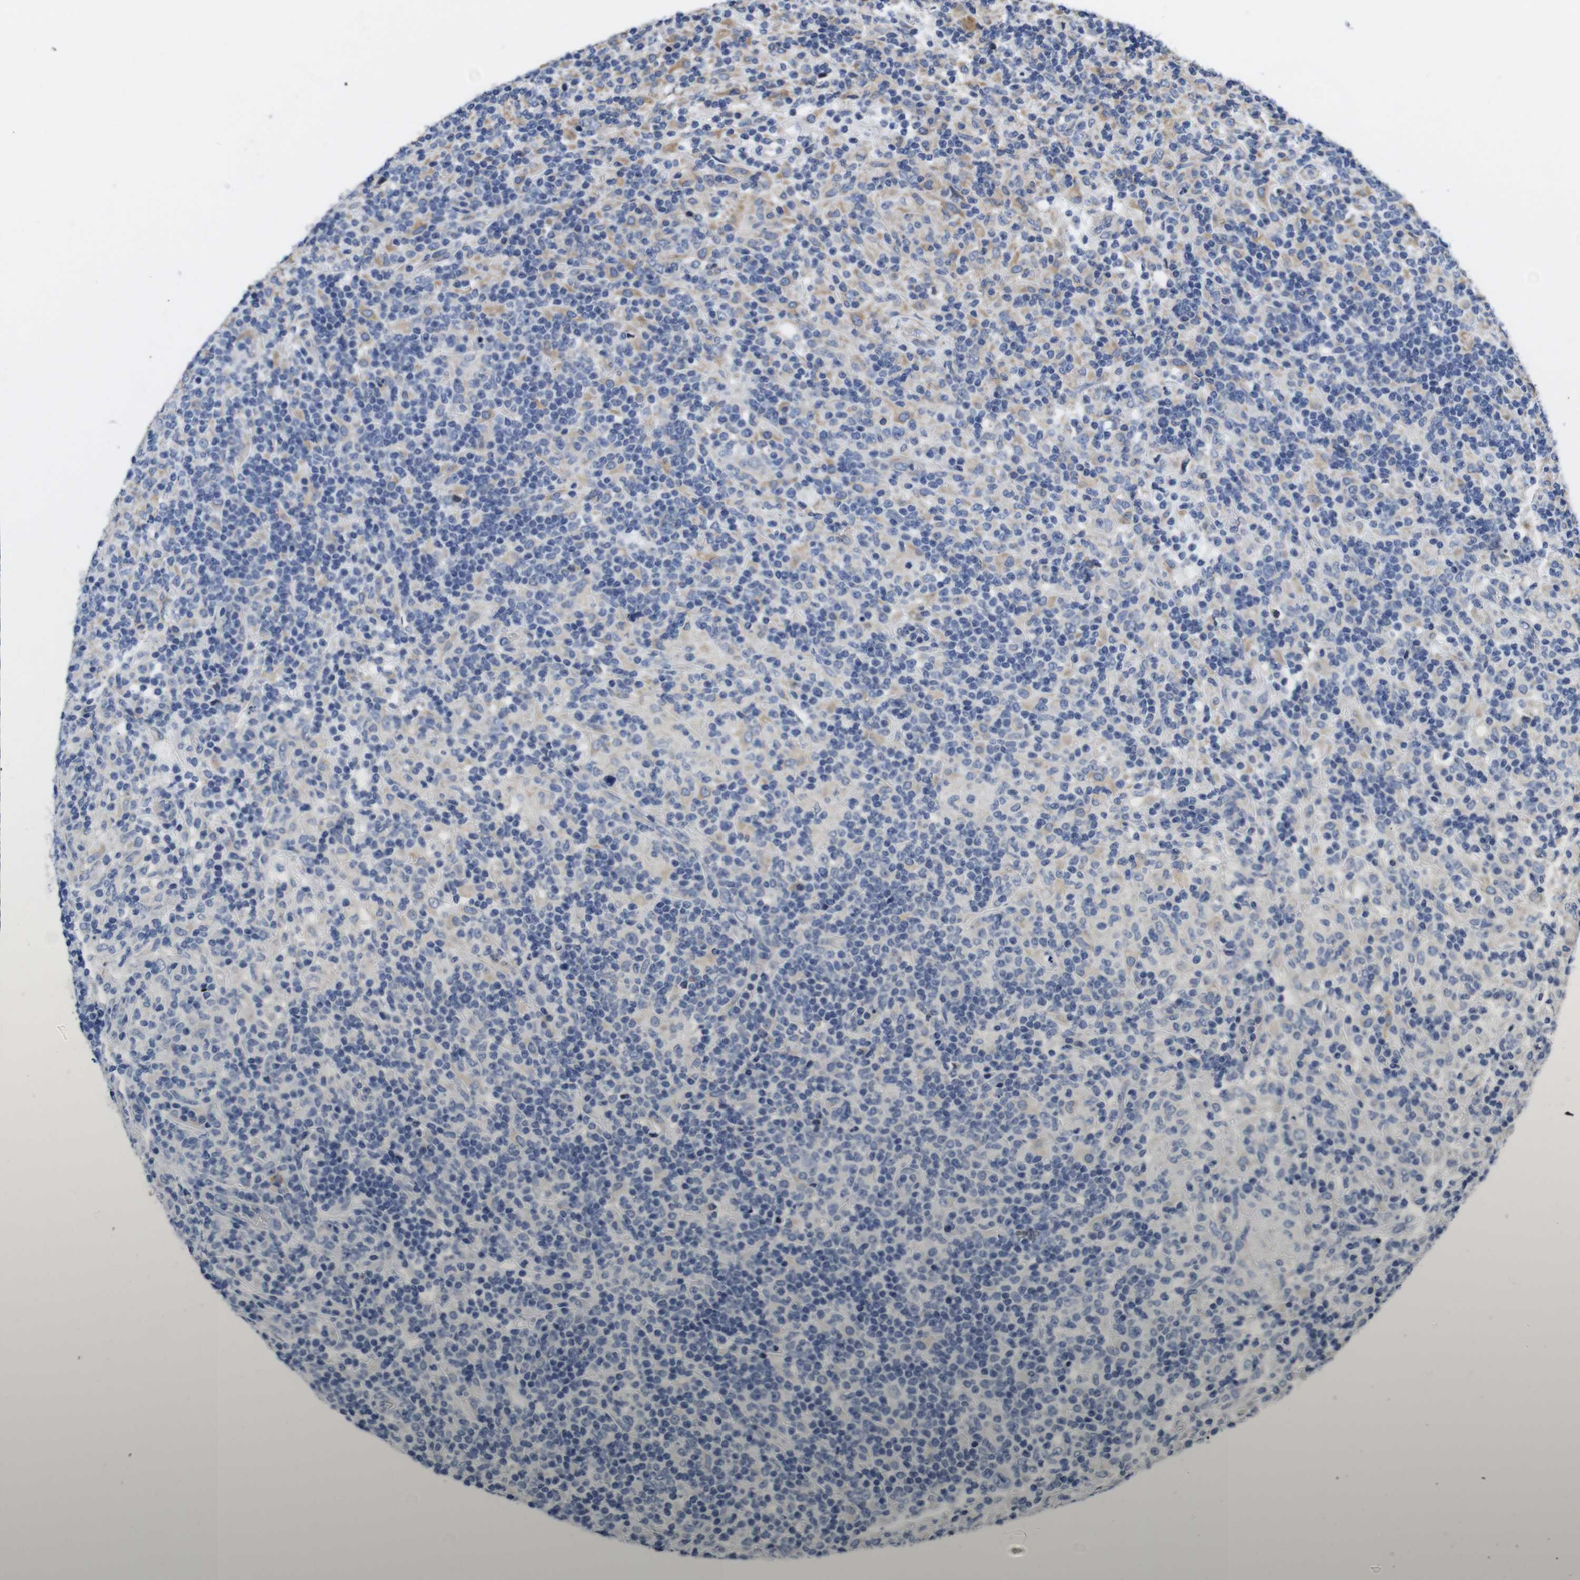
{"staining": {"intensity": "weak", "quantity": "25%-75%", "location": "cytoplasmic/membranous"}, "tissue": "lymphoma", "cell_type": "Tumor cells", "image_type": "cancer", "snomed": [{"axis": "morphology", "description": "Hodgkin's disease, NOS"}, {"axis": "topography", "description": "Lymph node"}], "caption": "Immunohistochemical staining of human Hodgkin's disease exhibits low levels of weak cytoplasmic/membranous staining in approximately 25%-75% of tumor cells. The staining was performed using DAB, with brown indicating positive protein expression. Nuclei are stained blue with hematoxylin.", "gene": "MARCHF7", "patient": {"sex": "male", "age": 70}}